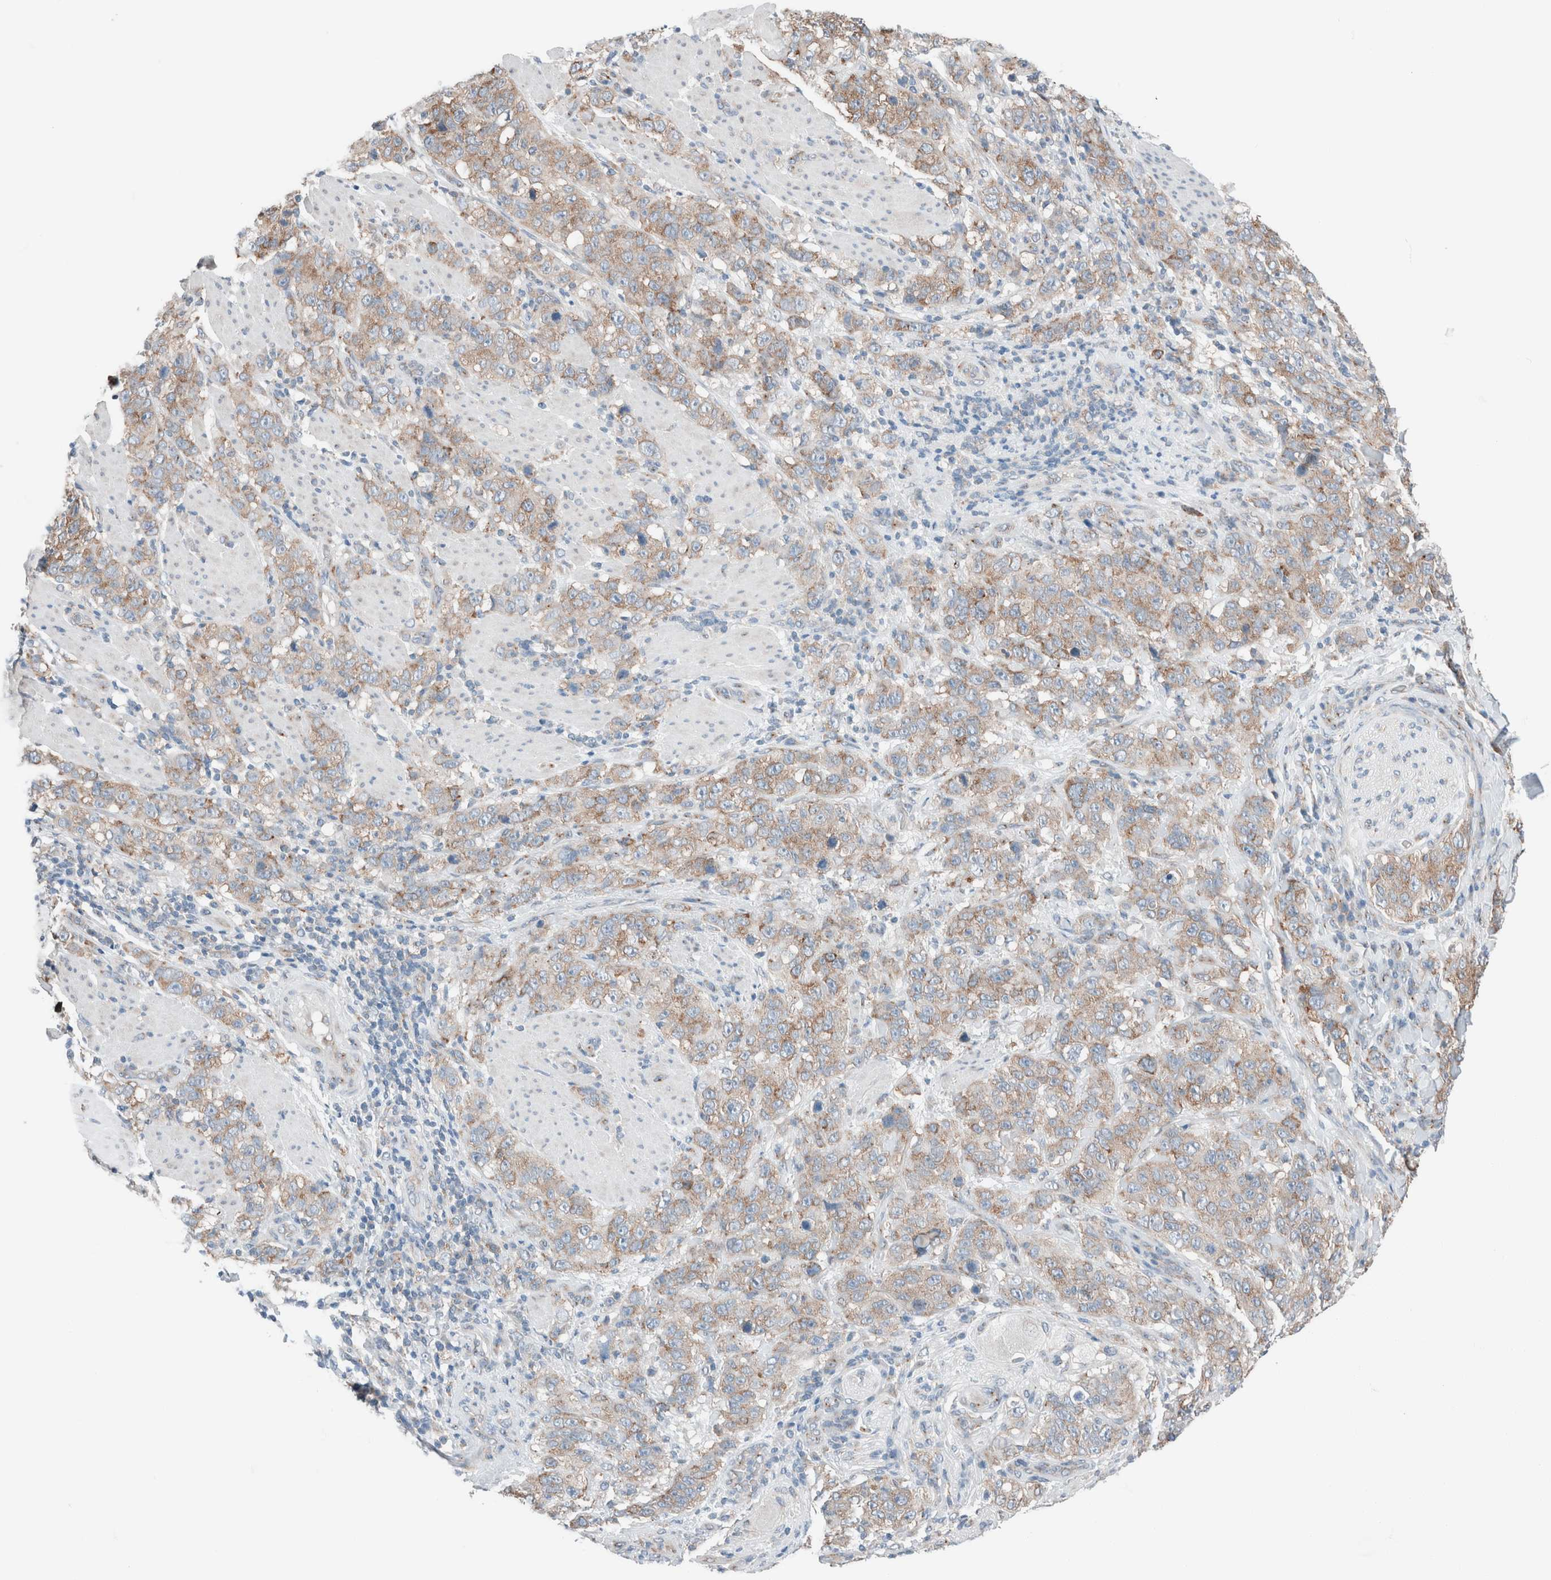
{"staining": {"intensity": "moderate", "quantity": ">75%", "location": "cytoplasmic/membranous"}, "tissue": "stomach cancer", "cell_type": "Tumor cells", "image_type": "cancer", "snomed": [{"axis": "morphology", "description": "Adenocarcinoma, NOS"}, {"axis": "topography", "description": "Stomach"}], "caption": "Stomach adenocarcinoma tissue reveals moderate cytoplasmic/membranous positivity in about >75% of tumor cells, visualized by immunohistochemistry. The protein of interest is stained brown, and the nuclei are stained in blue (DAB IHC with brightfield microscopy, high magnification).", "gene": "CASC3", "patient": {"sex": "male", "age": 48}}